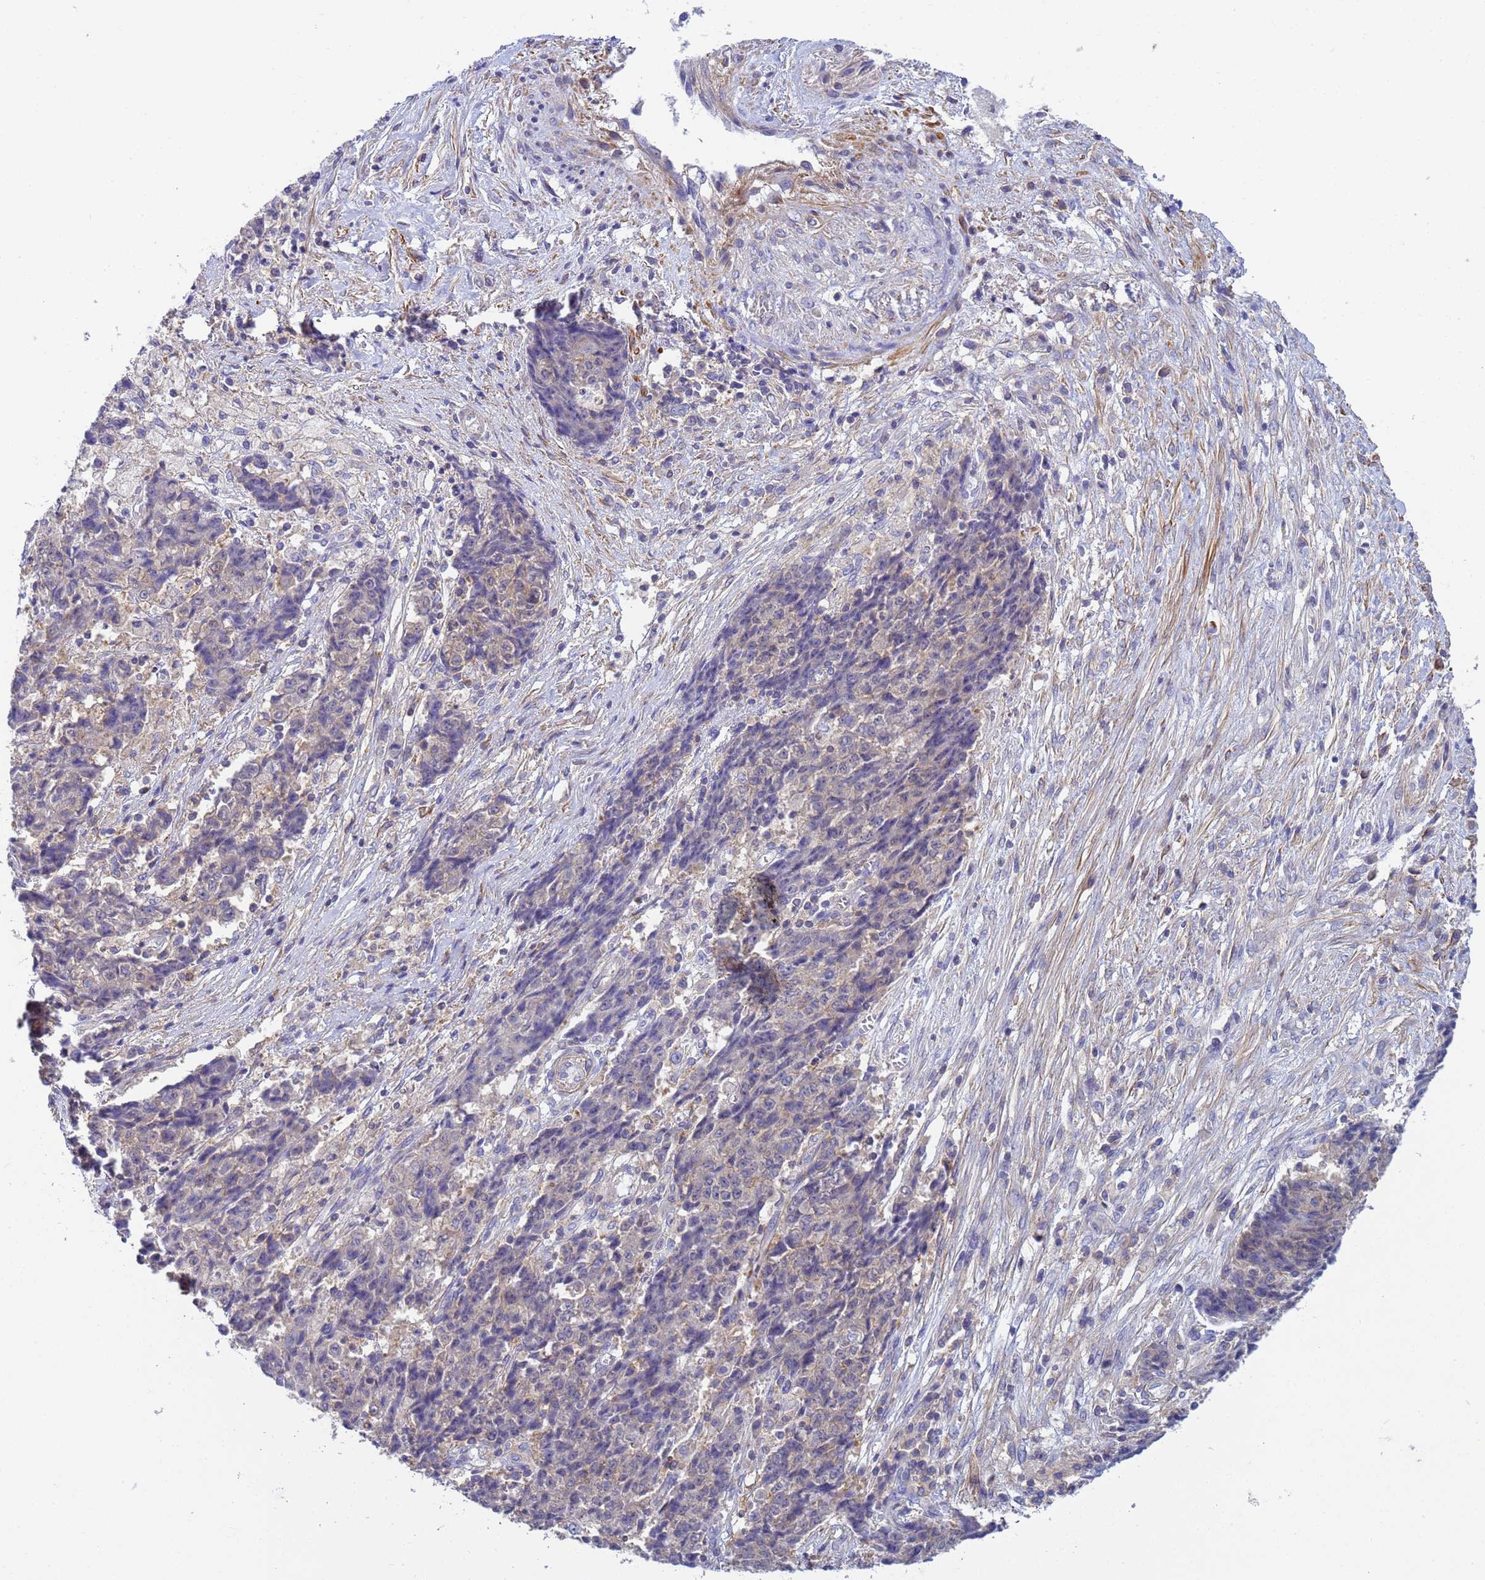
{"staining": {"intensity": "negative", "quantity": "none", "location": "none"}, "tissue": "ovarian cancer", "cell_type": "Tumor cells", "image_type": "cancer", "snomed": [{"axis": "morphology", "description": "Carcinoma, endometroid"}, {"axis": "topography", "description": "Ovary"}], "caption": "Immunohistochemistry (IHC) photomicrograph of neoplastic tissue: human ovarian endometroid carcinoma stained with DAB exhibits no significant protein staining in tumor cells.", "gene": "KLHL13", "patient": {"sex": "female", "age": 42}}